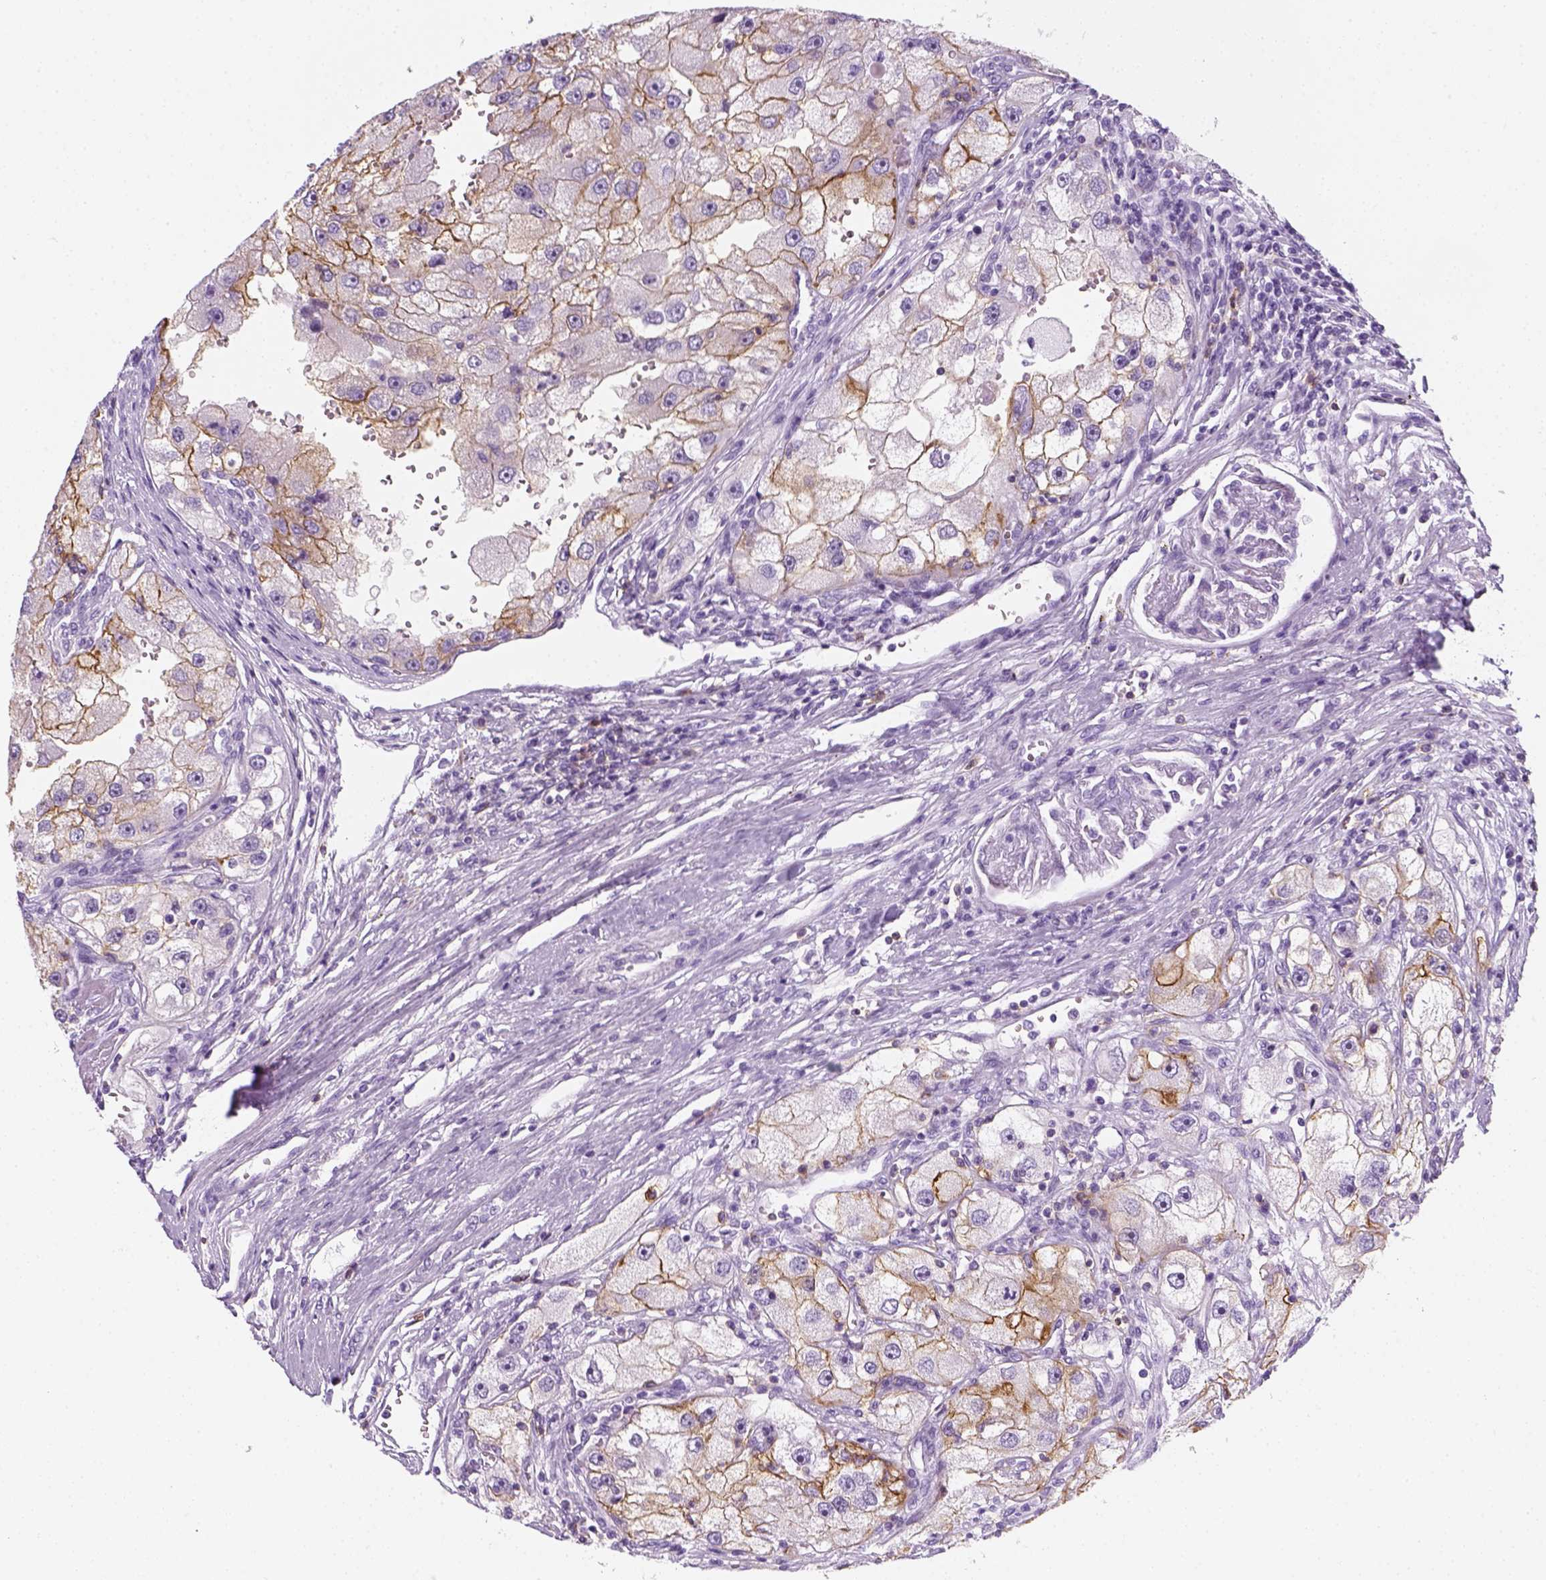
{"staining": {"intensity": "moderate", "quantity": ">75%", "location": "cytoplasmic/membranous"}, "tissue": "renal cancer", "cell_type": "Tumor cells", "image_type": "cancer", "snomed": [{"axis": "morphology", "description": "Adenocarcinoma, NOS"}, {"axis": "topography", "description": "Kidney"}], "caption": "Renal adenocarcinoma stained with a protein marker displays moderate staining in tumor cells.", "gene": "AQP3", "patient": {"sex": "male", "age": 63}}